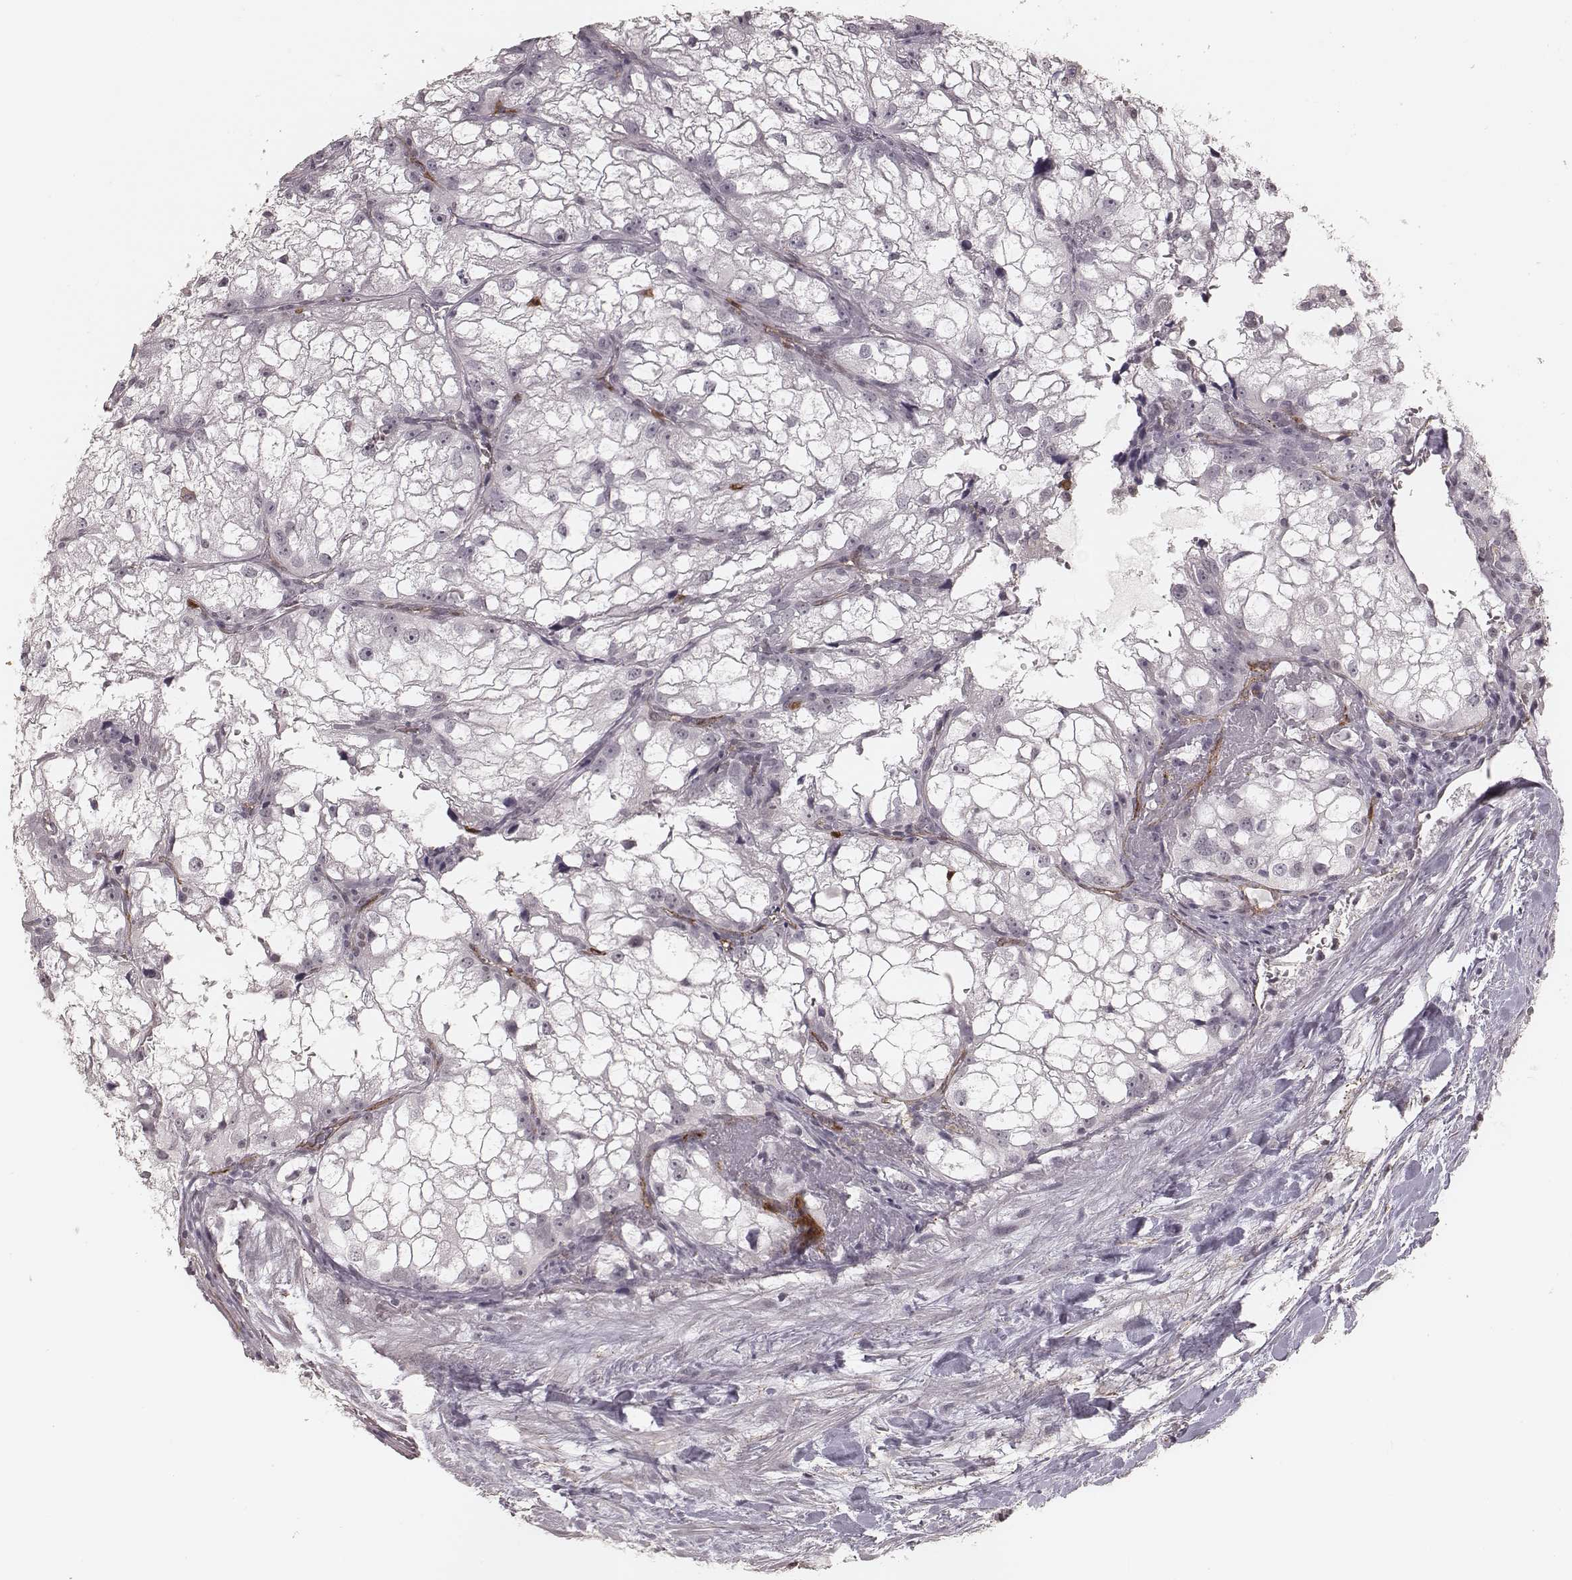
{"staining": {"intensity": "negative", "quantity": "none", "location": "none"}, "tissue": "renal cancer", "cell_type": "Tumor cells", "image_type": "cancer", "snomed": [{"axis": "morphology", "description": "Adenocarcinoma, NOS"}, {"axis": "topography", "description": "Kidney"}], "caption": "Tumor cells are negative for protein expression in human renal cancer.", "gene": "KITLG", "patient": {"sex": "male", "age": 59}}